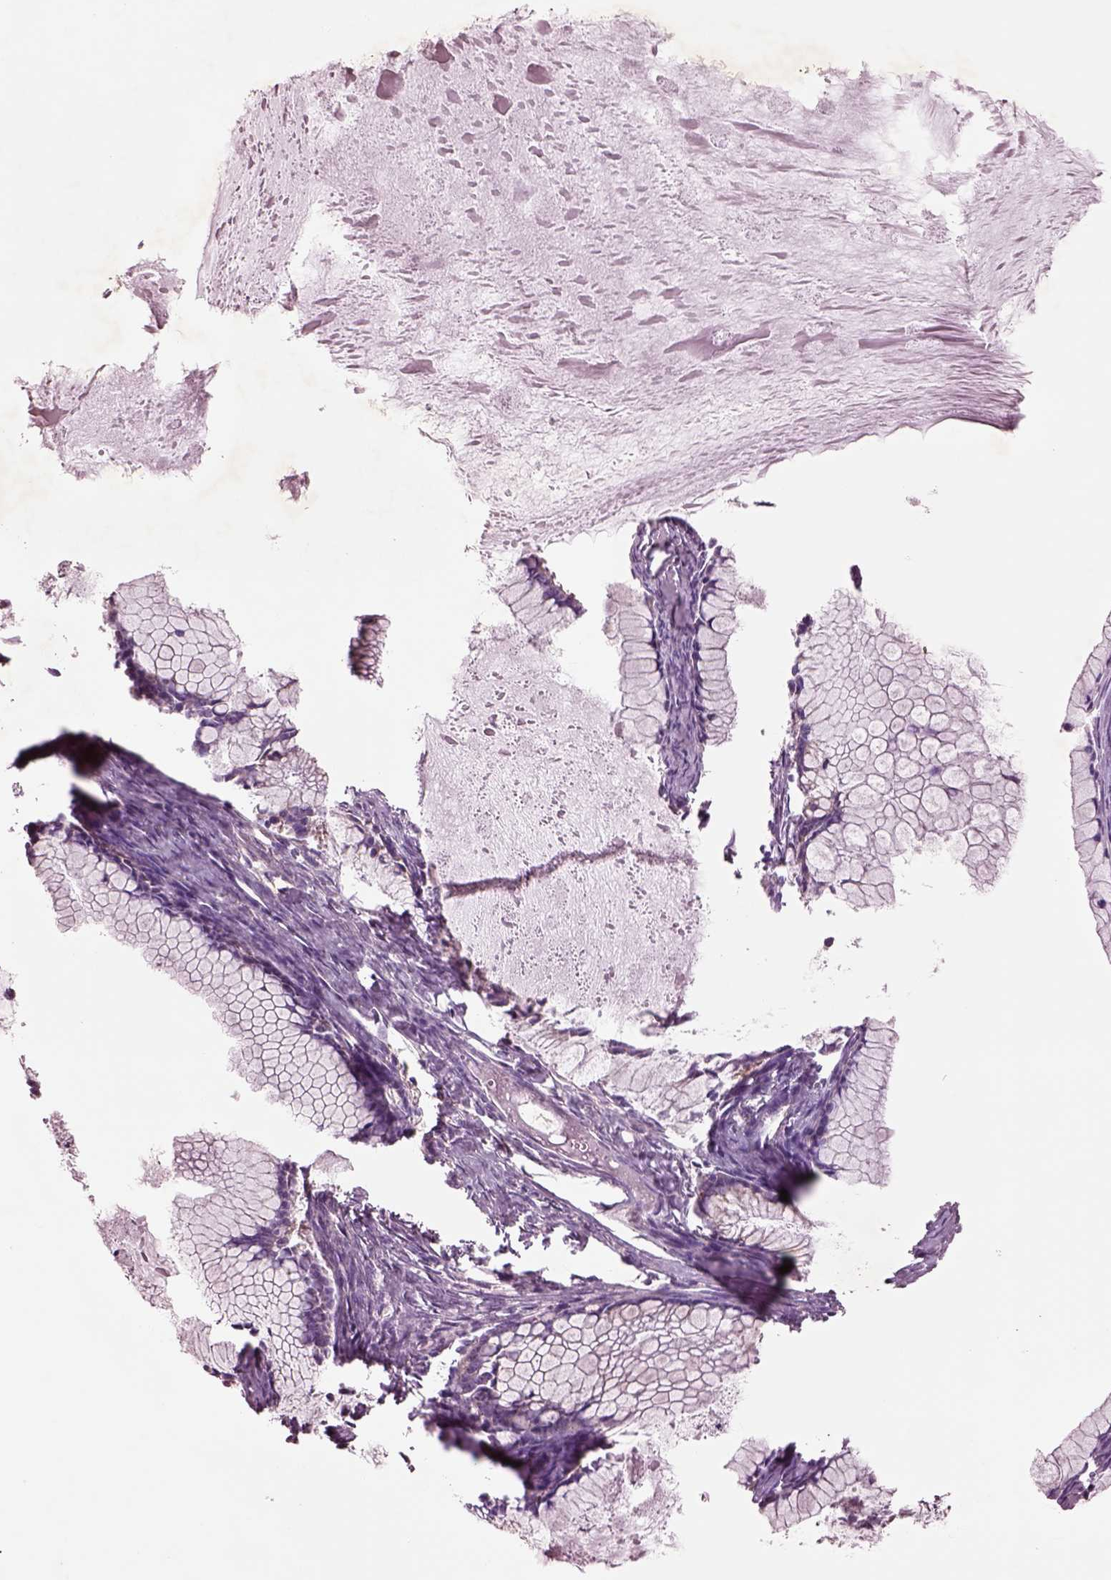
{"staining": {"intensity": "negative", "quantity": "none", "location": "none"}, "tissue": "ovarian cancer", "cell_type": "Tumor cells", "image_type": "cancer", "snomed": [{"axis": "morphology", "description": "Cystadenocarcinoma, mucinous, NOS"}, {"axis": "topography", "description": "Ovary"}], "caption": "A micrograph of ovarian cancer stained for a protein displays no brown staining in tumor cells.", "gene": "SEC23A", "patient": {"sex": "female", "age": 41}}